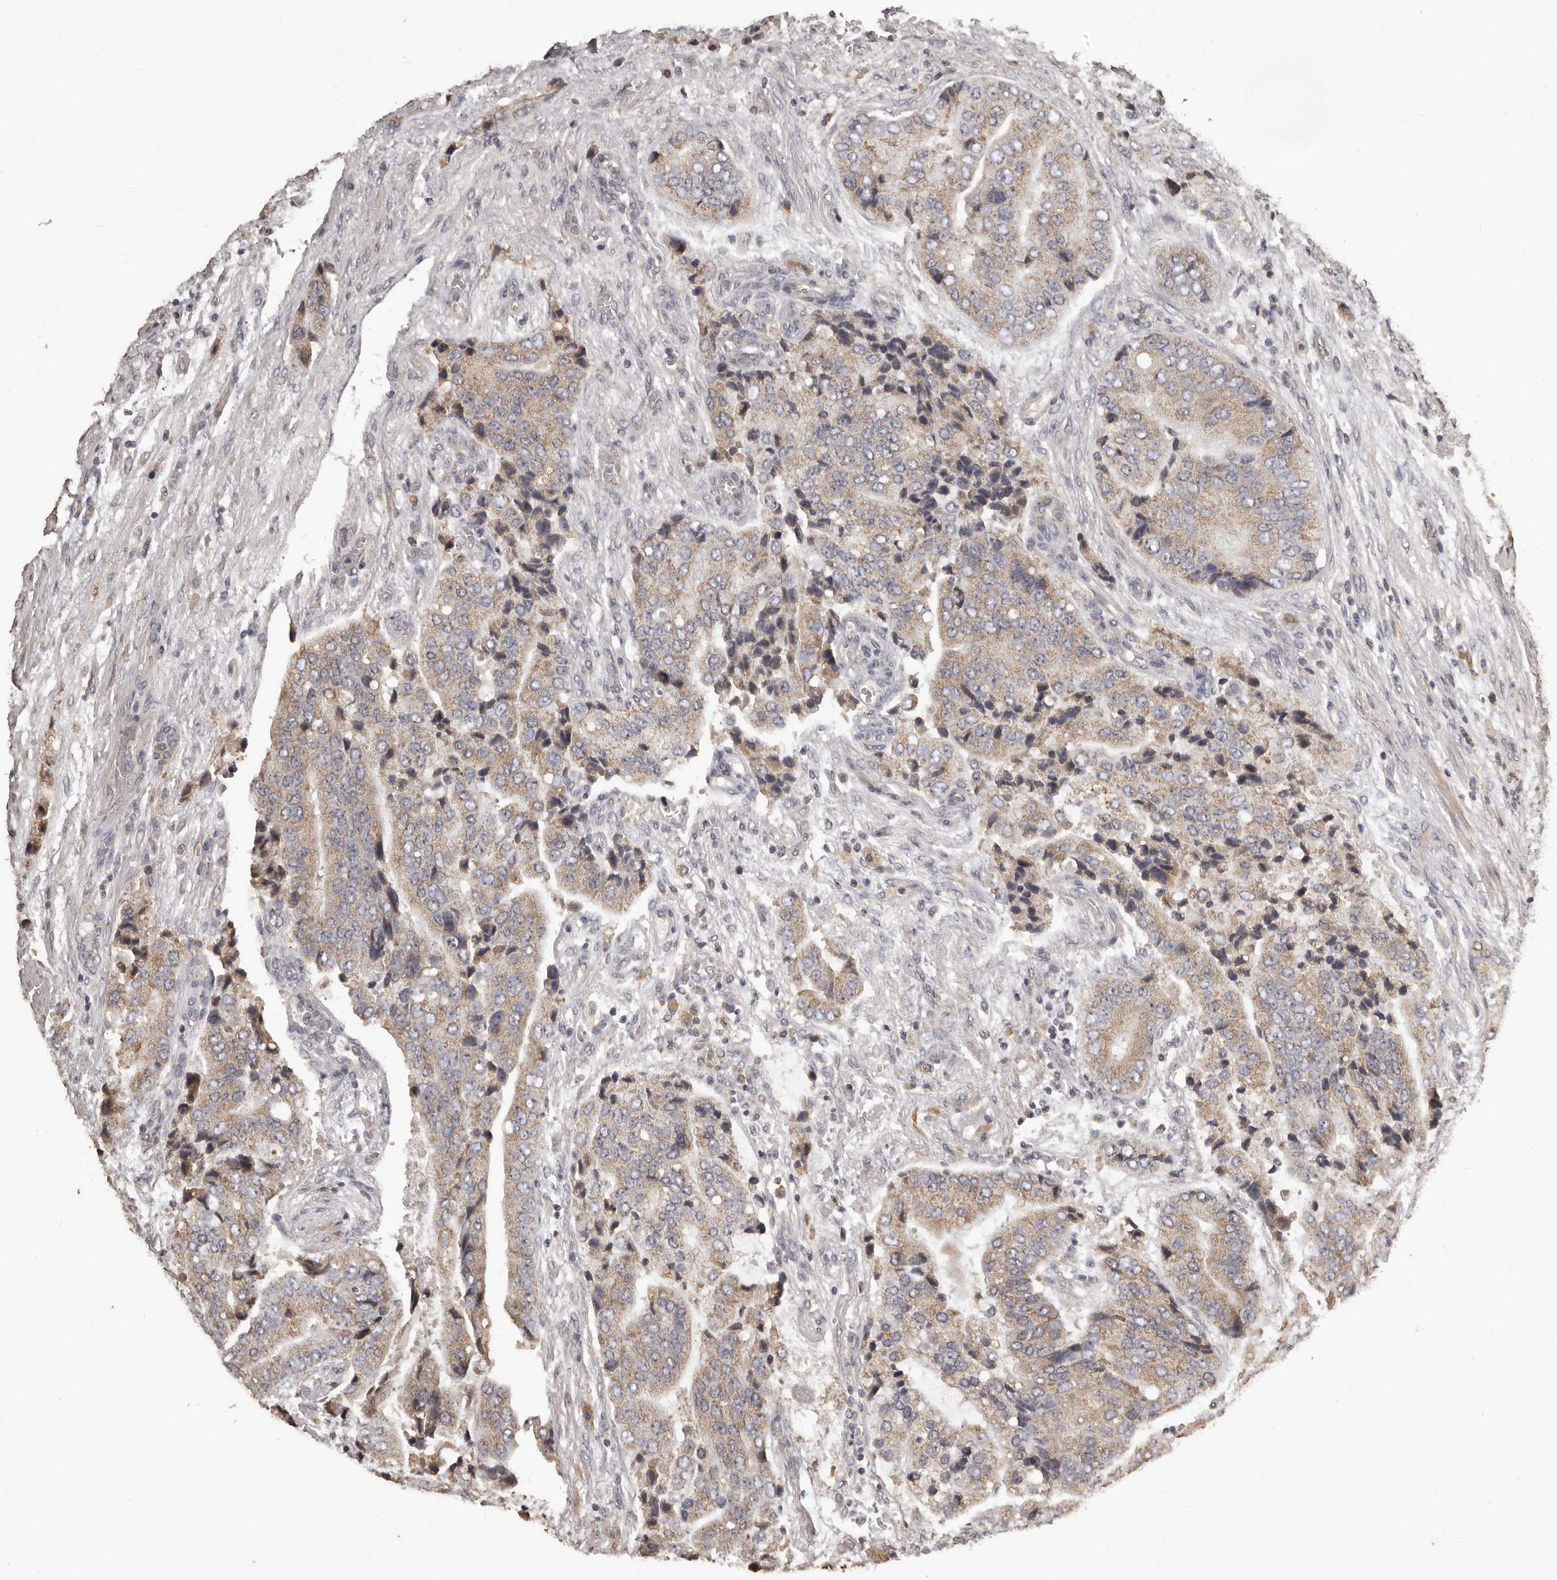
{"staining": {"intensity": "weak", "quantity": ">75%", "location": "cytoplasmic/membranous"}, "tissue": "prostate cancer", "cell_type": "Tumor cells", "image_type": "cancer", "snomed": [{"axis": "morphology", "description": "Adenocarcinoma, High grade"}, {"axis": "topography", "description": "Prostate"}], "caption": "Immunohistochemistry histopathology image of neoplastic tissue: high-grade adenocarcinoma (prostate) stained using immunohistochemistry (IHC) shows low levels of weak protein expression localized specifically in the cytoplasmic/membranous of tumor cells, appearing as a cytoplasmic/membranous brown color.", "gene": "MGAT5", "patient": {"sex": "male", "age": 70}}